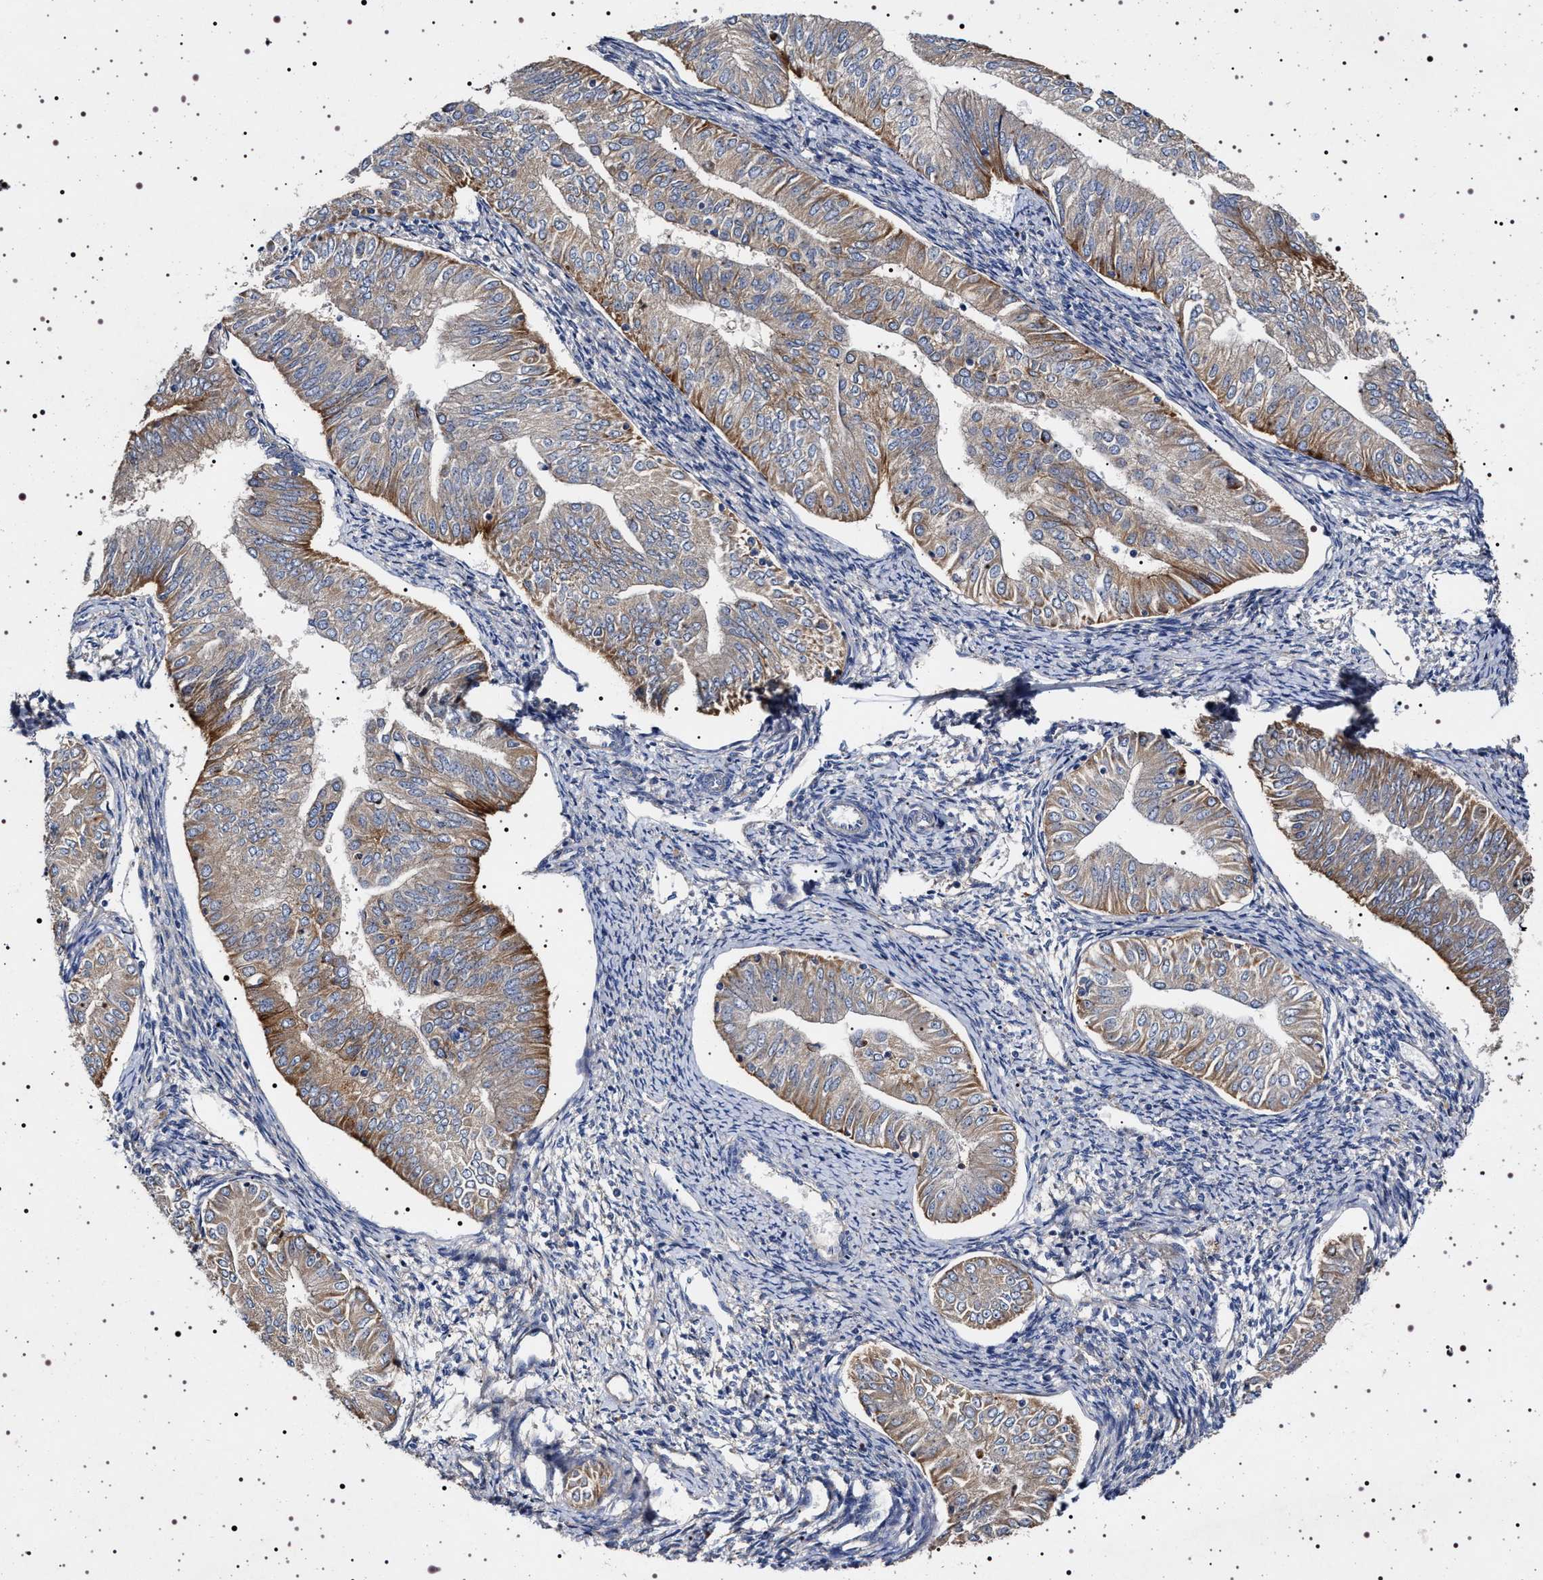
{"staining": {"intensity": "moderate", "quantity": ">75%", "location": "cytoplasmic/membranous"}, "tissue": "endometrial cancer", "cell_type": "Tumor cells", "image_type": "cancer", "snomed": [{"axis": "morphology", "description": "Normal tissue, NOS"}, {"axis": "morphology", "description": "Adenocarcinoma, NOS"}, {"axis": "topography", "description": "Endometrium"}], "caption": "Immunohistochemistry (DAB (3,3'-diaminobenzidine)) staining of human endometrial cancer (adenocarcinoma) displays moderate cytoplasmic/membranous protein expression in about >75% of tumor cells. Using DAB (brown) and hematoxylin (blue) stains, captured at high magnification using brightfield microscopy.", "gene": "NAALADL2", "patient": {"sex": "female", "age": 53}}